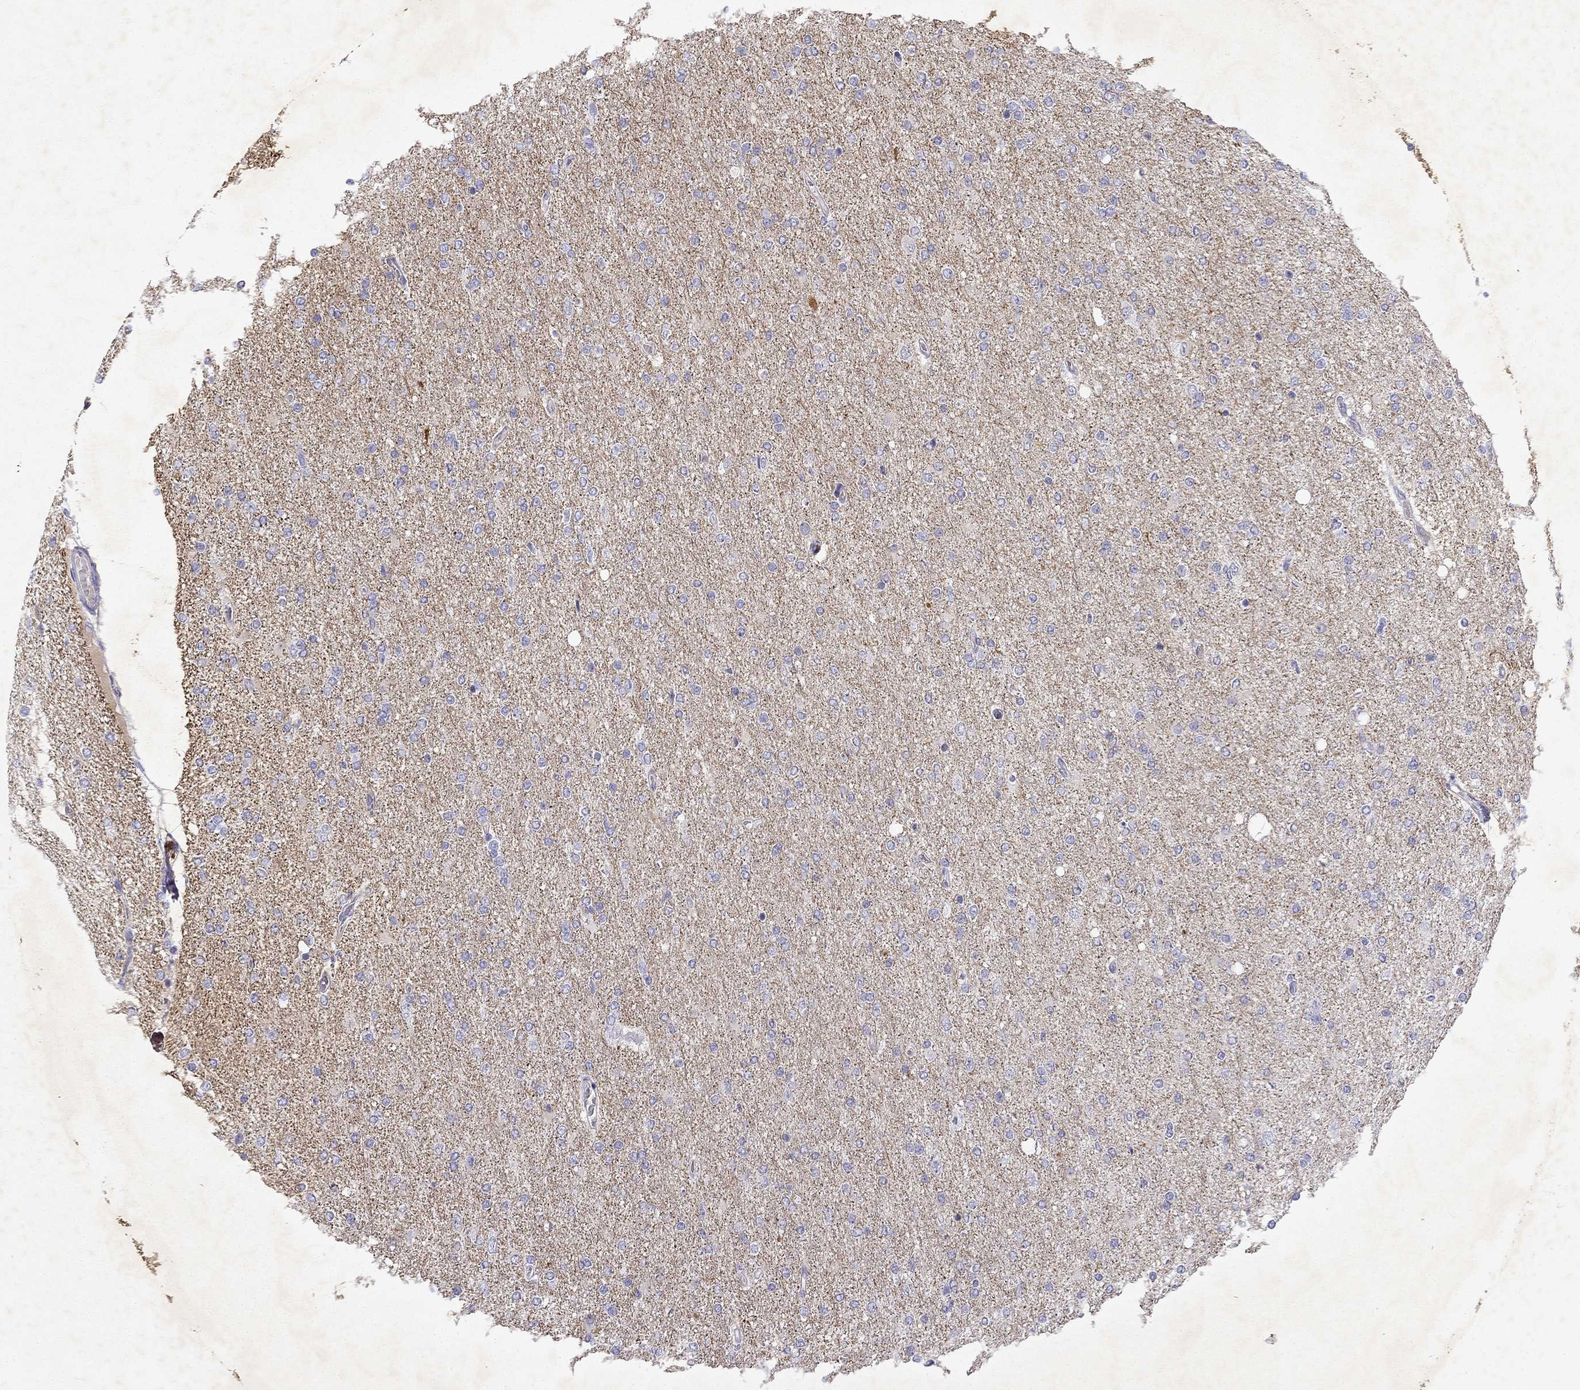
{"staining": {"intensity": "negative", "quantity": "none", "location": "none"}, "tissue": "glioma", "cell_type": "Tumor cells", "image_type": "cancer", "snomed": [{"axis": "morphology", "description": "Glioma, malignant, High grade"}, {"axis": "topography", "description": "Cerebral cortex"}], "caption": "Immunohistochemical staining of malignant glioma (high-grade) displays no significant staining in tumor cells.", "gene": "SLC6A4", "patient": {"sex": "male", "age": 70}}